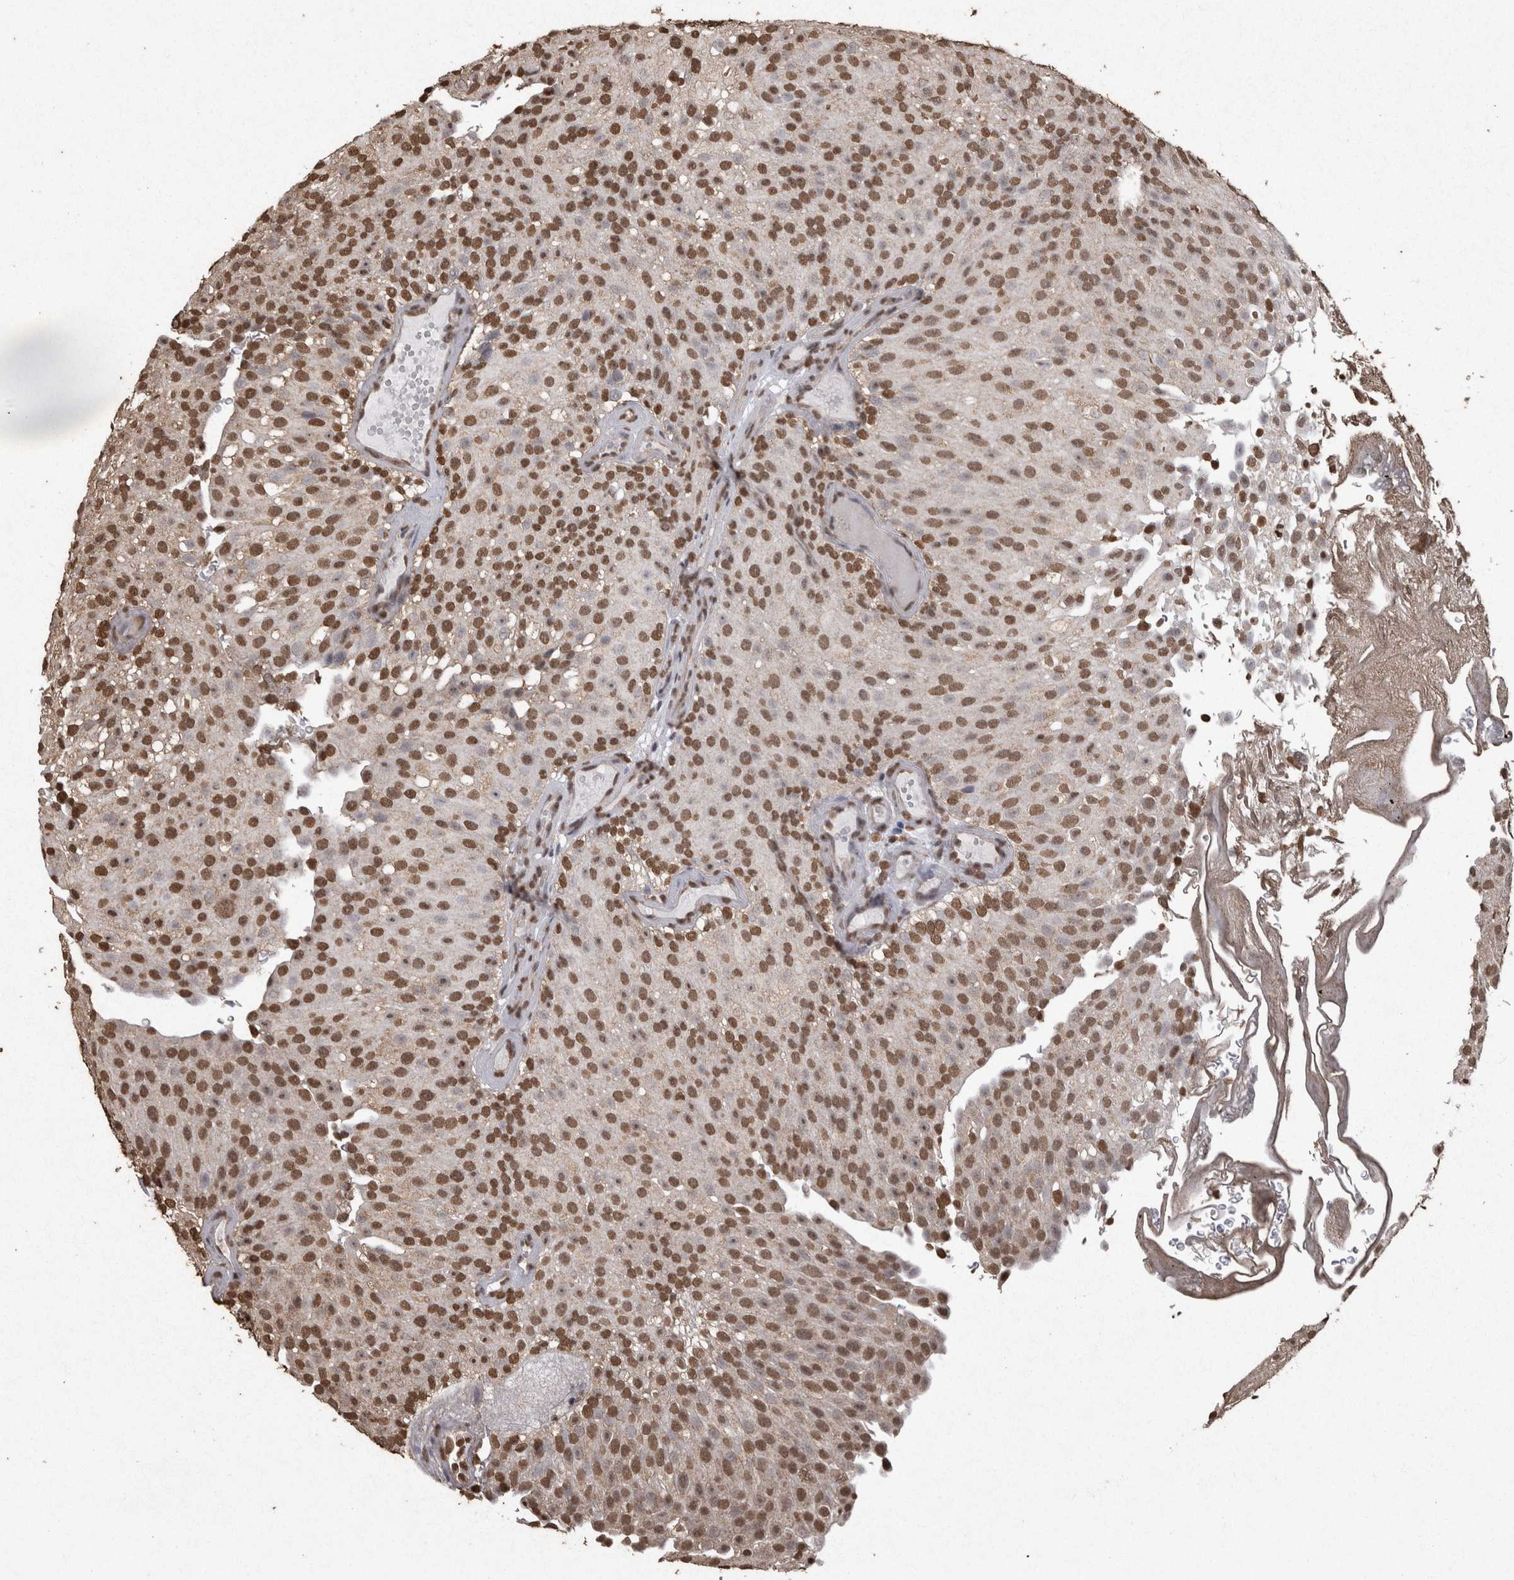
{"staining": {"intensity": "moderate", "quantity": ">75%", "location": "nuclear"}, "tissue": "urothelial cancer", "cell_type": "Tumor cells", "image_type": "cancer", "snomed": [{"axis": "morphology", "description": "Urothelial carcinoma, Low grade"}, {"axis": "topography", "description": "Urinary bladder"}], "caption": "Immunohistochemical staining of human urothelial cancer displays medium levels of moderate nuclear staining in about >75% of tumor cells. Immunohistochemistry stains the protein of interest in brown and the nuclei are stained blue.", "gene": "SMAD7", "patient": {"sex": "male", "age": 78}}